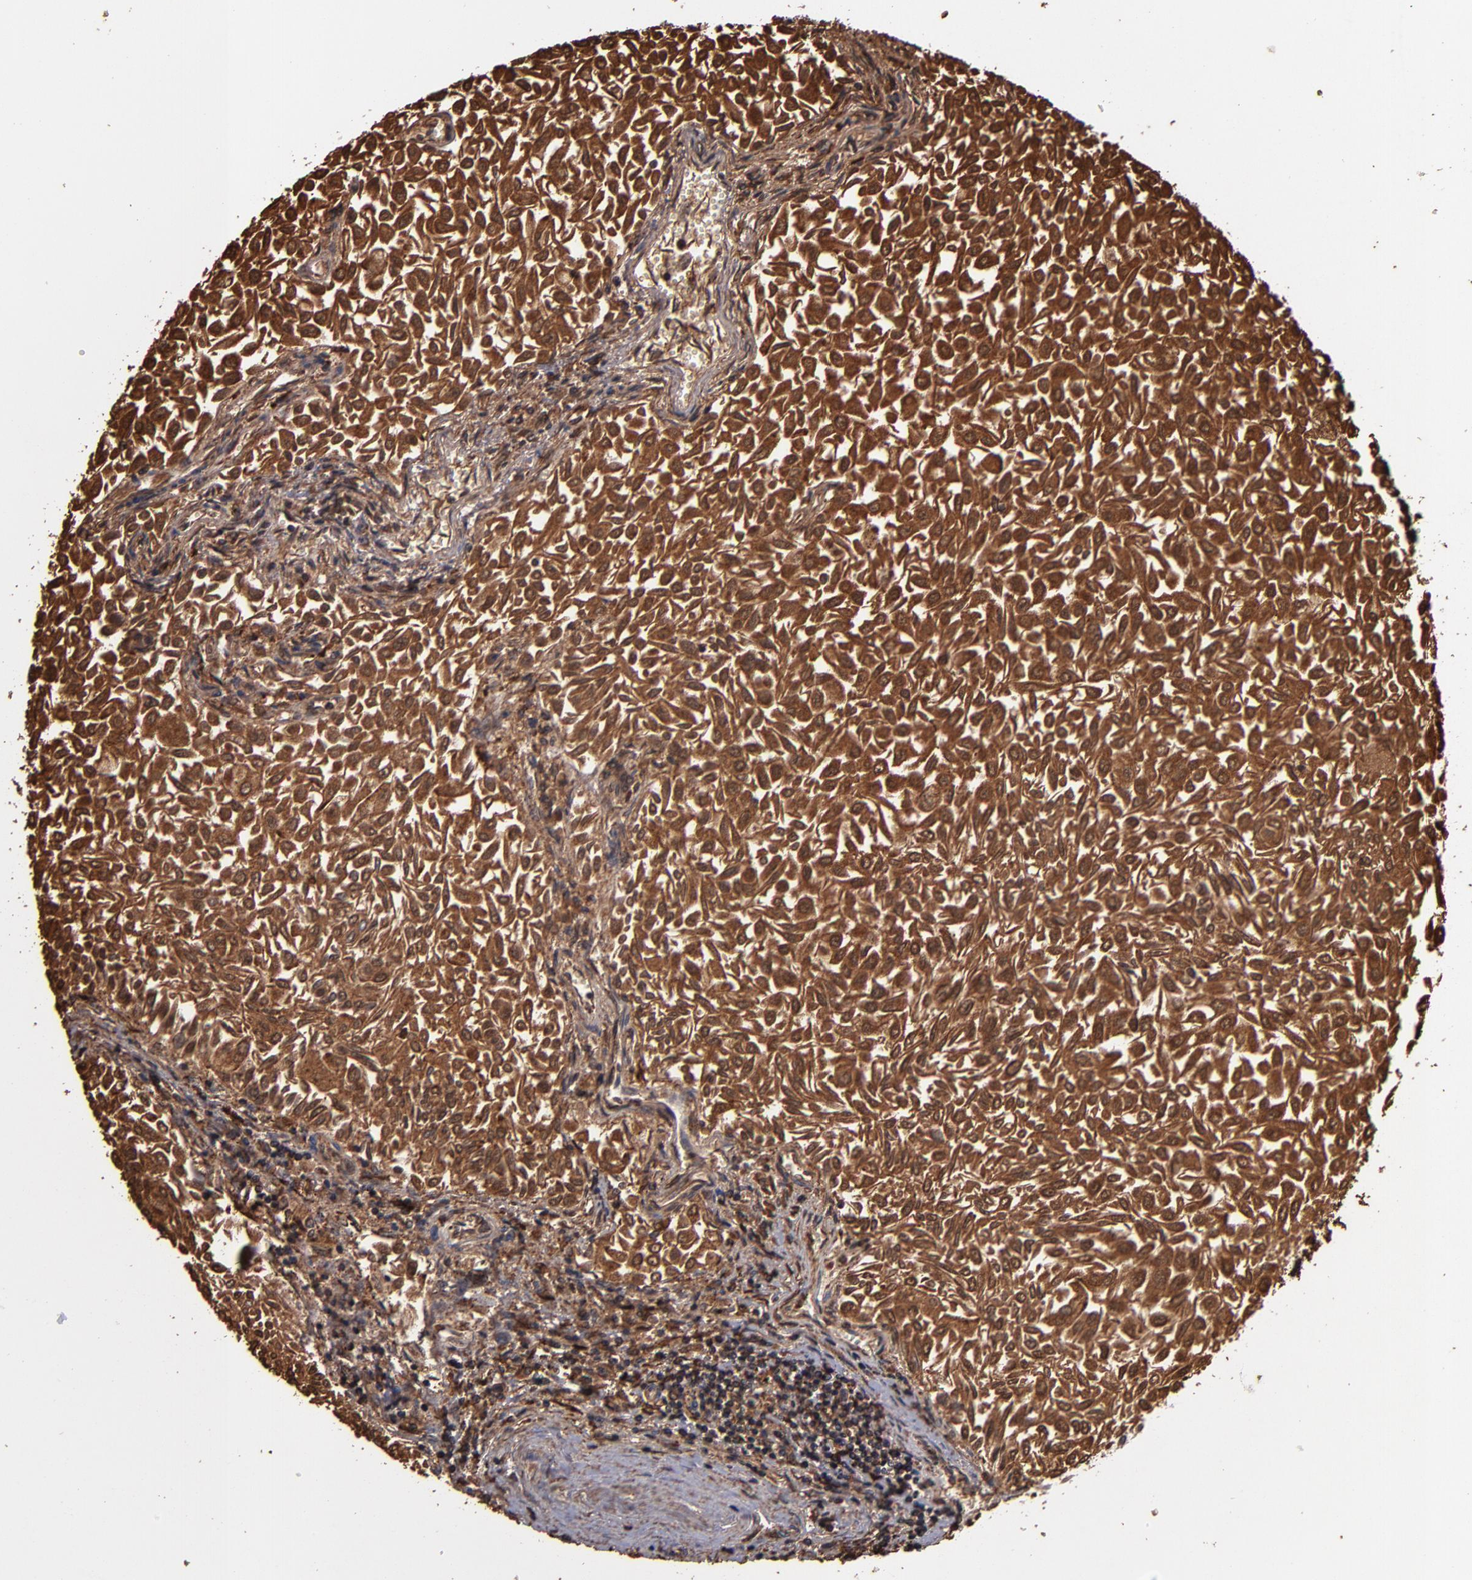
{"staining": {"intensity": "strong", "quantity": ">75%", "location": "cytoplasmic/membranous,nuclear"}, "tissue": "urothelial cancer", "cell_type": "Tumor cells", "image_type": "cancer", "snomed": [{"axis": "morphology", "description": "Urothelial carcinoma, Low grade"}, {"axis": "topography", "description": "Urinary bladder"}], "caption": "Urothelial carcinoma (low-grade) stained with a protein marker reveals strong staining in tumor cells.", "gene": "SOD2", "patient": {"sex": "male", "age": 64}}